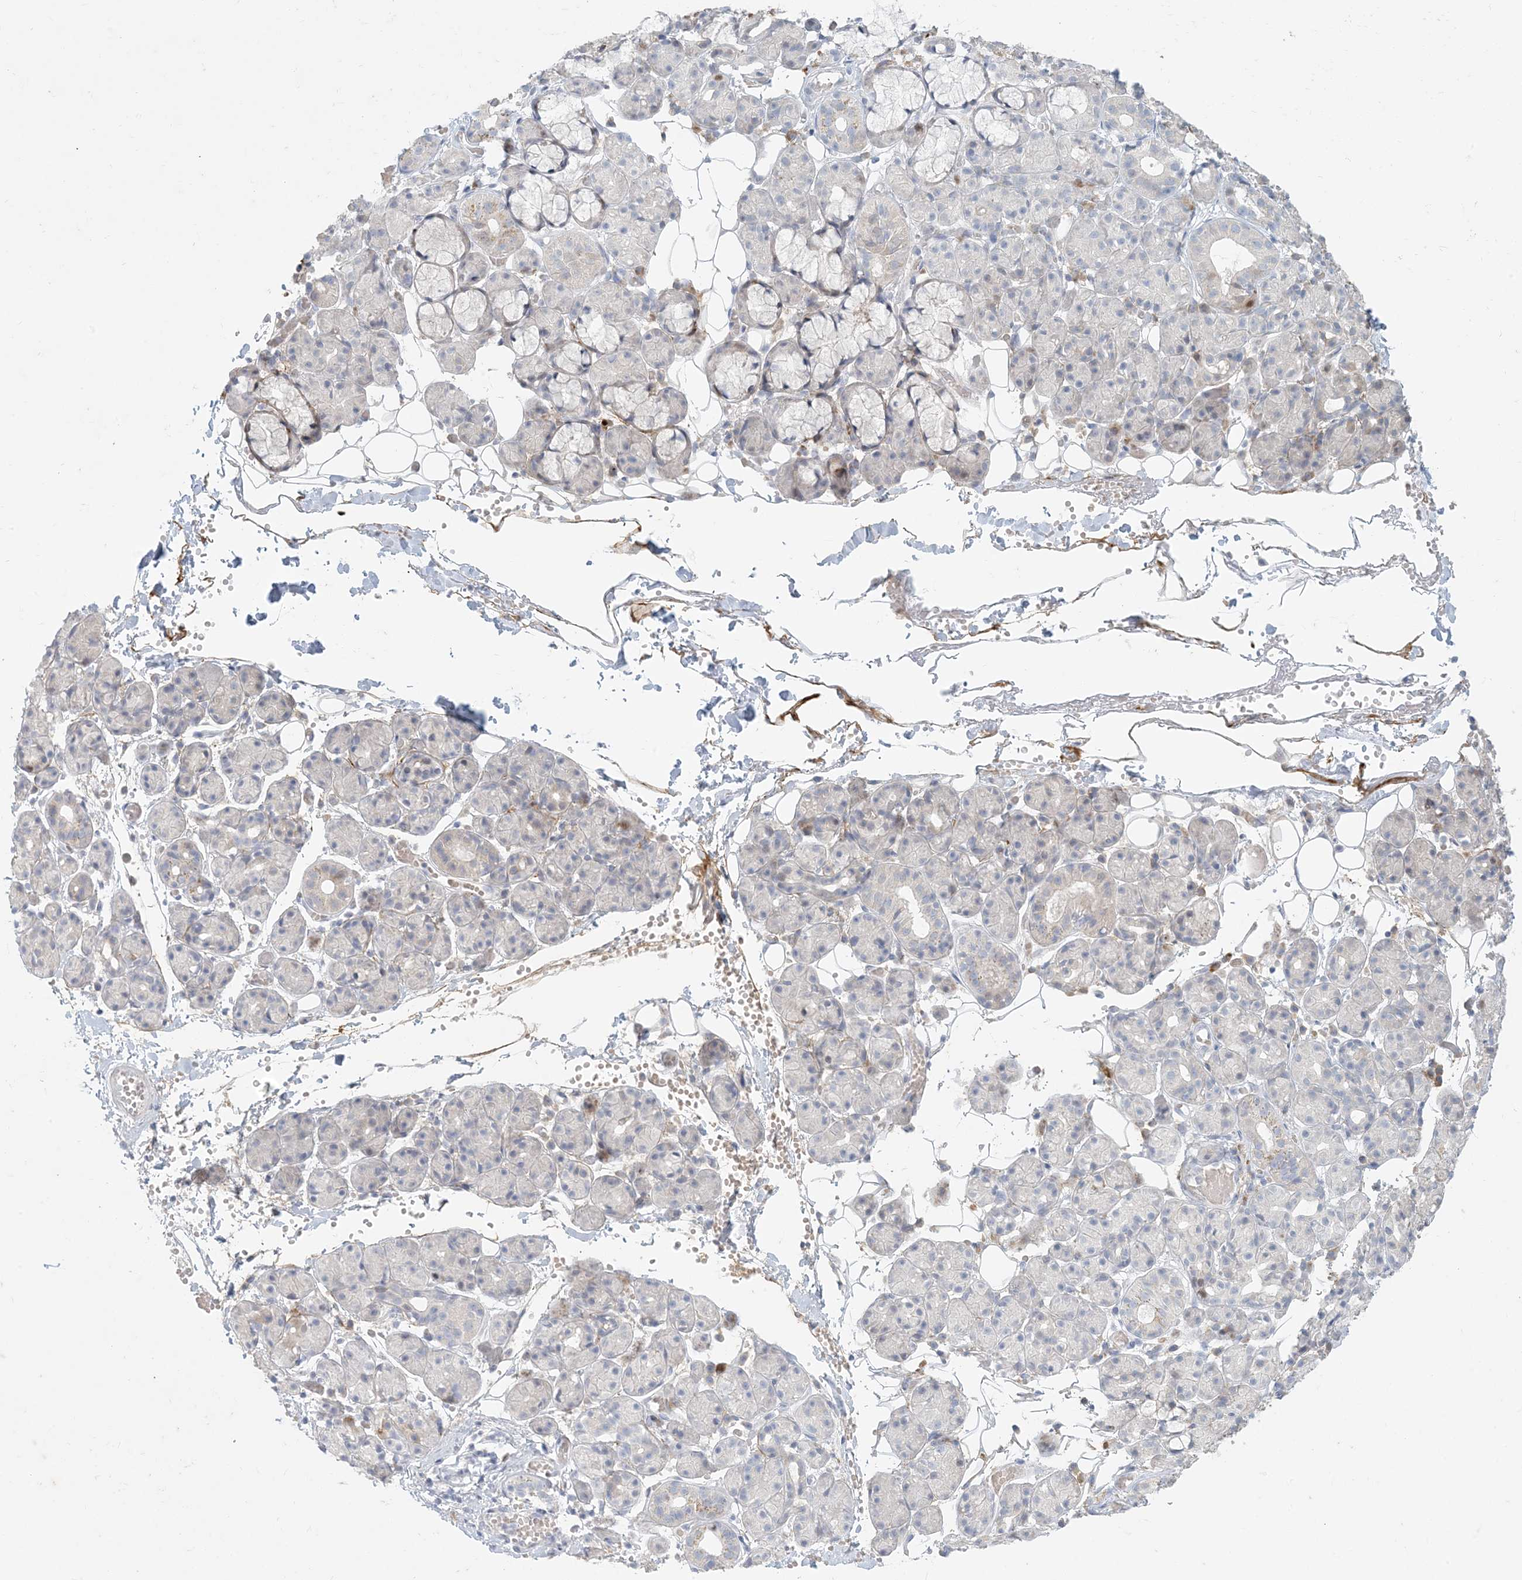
{"staining": {"intensity": "negative", "quantity": "none", "location": "none"}, "tissue": "salivary gland", "cell_type": "Glandular cells", "image_type": "normal", "snomed": [{"axis": "morphology", "description": "Normal tissue, NOS"}, {"axis": "topography", "description": "Salivary gland"}], "caption": "The image exhibits no significant positivity in glandular cells of salivary gland.", "gene": "ZNF385D", "patient": {"sex": "male", "age": 63}}